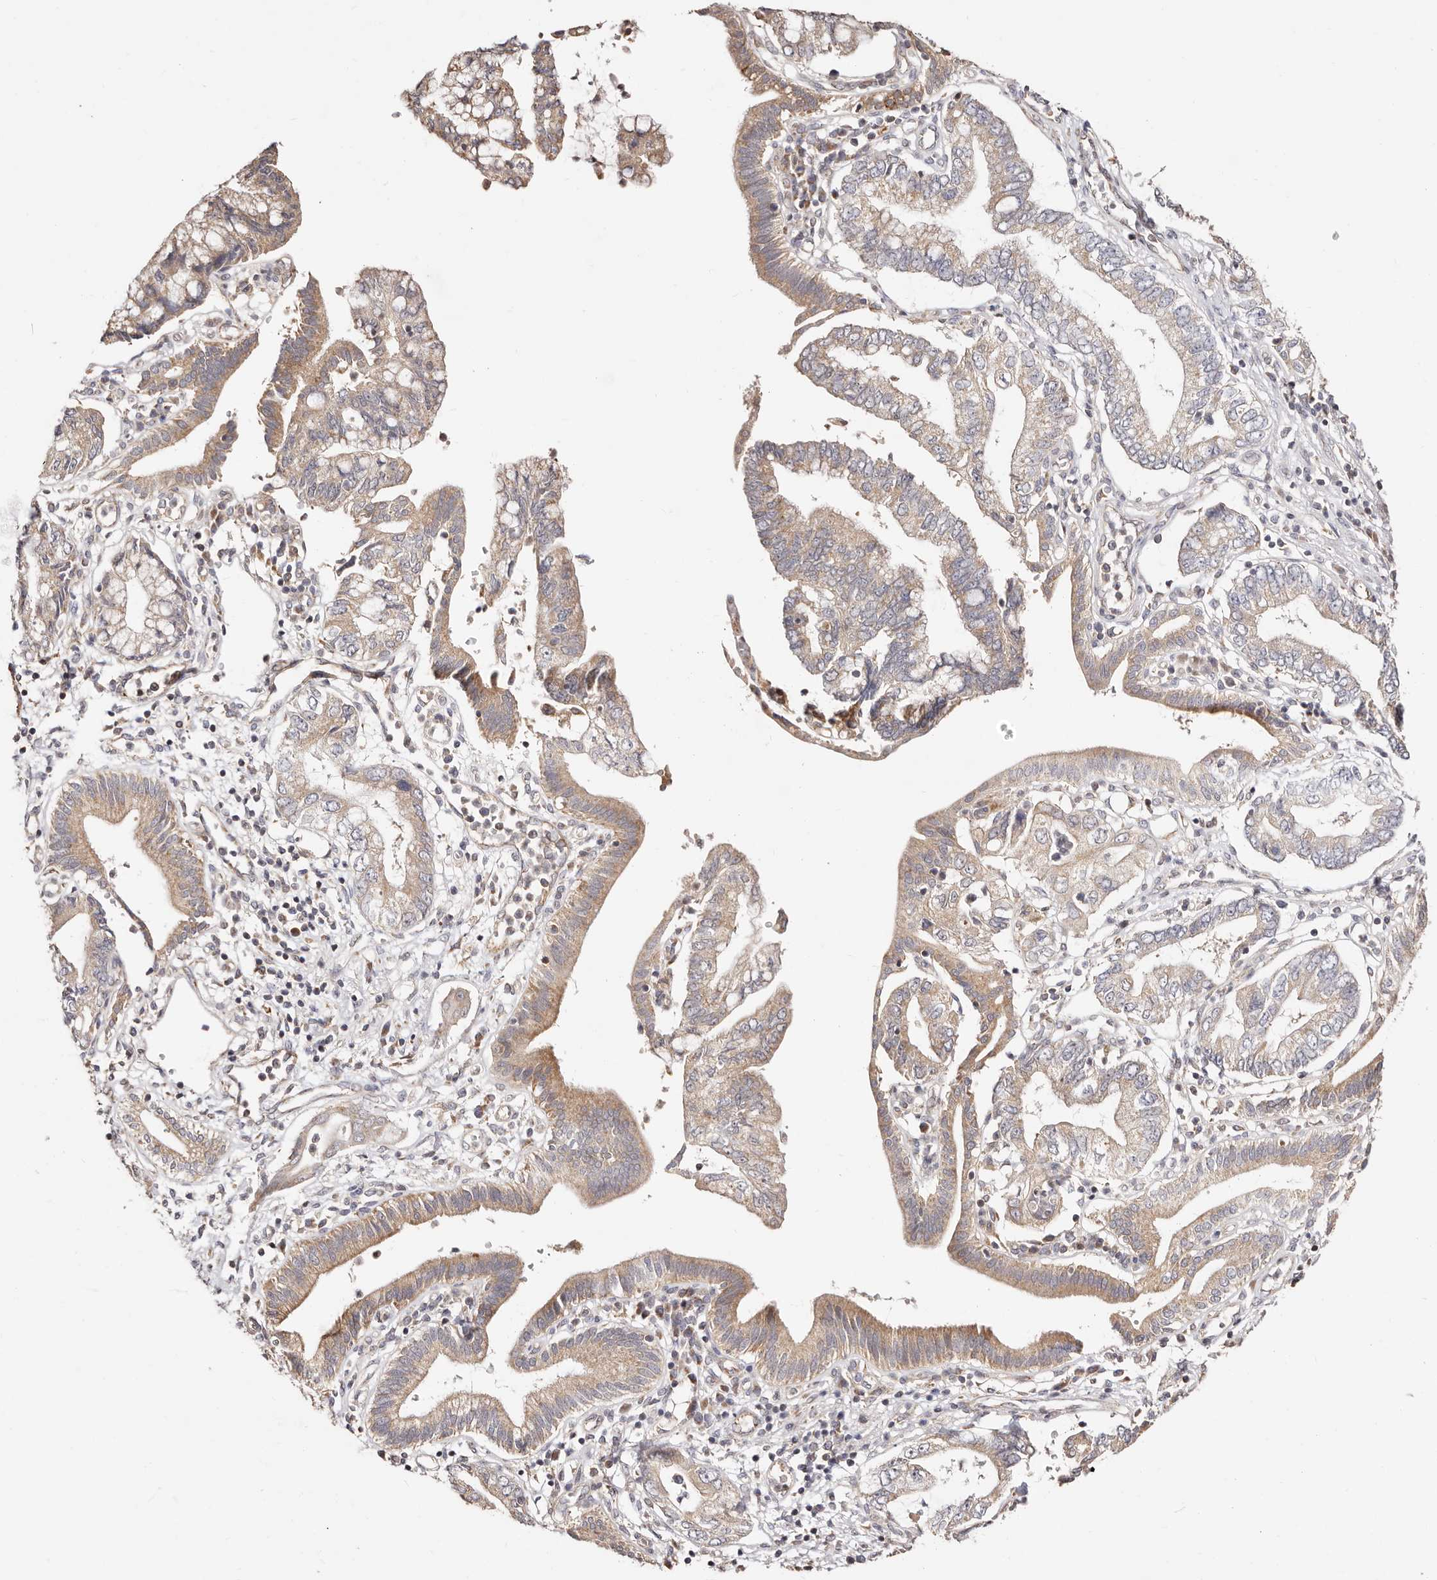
{"staining": {"intensity": "moderate", "quantity": ">75%", "location": "cytoplasmic/membranous"}, "tissue": "pancreatic cancer", "cell_type": "Tumor cells", "image_type": "cancer", "snomed": [{"axis": "morphology", "description": "Adenocarcinoma, NOS"}, {"axis": "topography", "description": "Pancreas"}], "caption": "Immunohistochemical staining of human pancreatic cancer reveals moderate cytoplasmic/membranous protein expression in about >75% of tumor cells.", "gene": "MAPK1", "patient": {"sex": "female", "age": 73}}